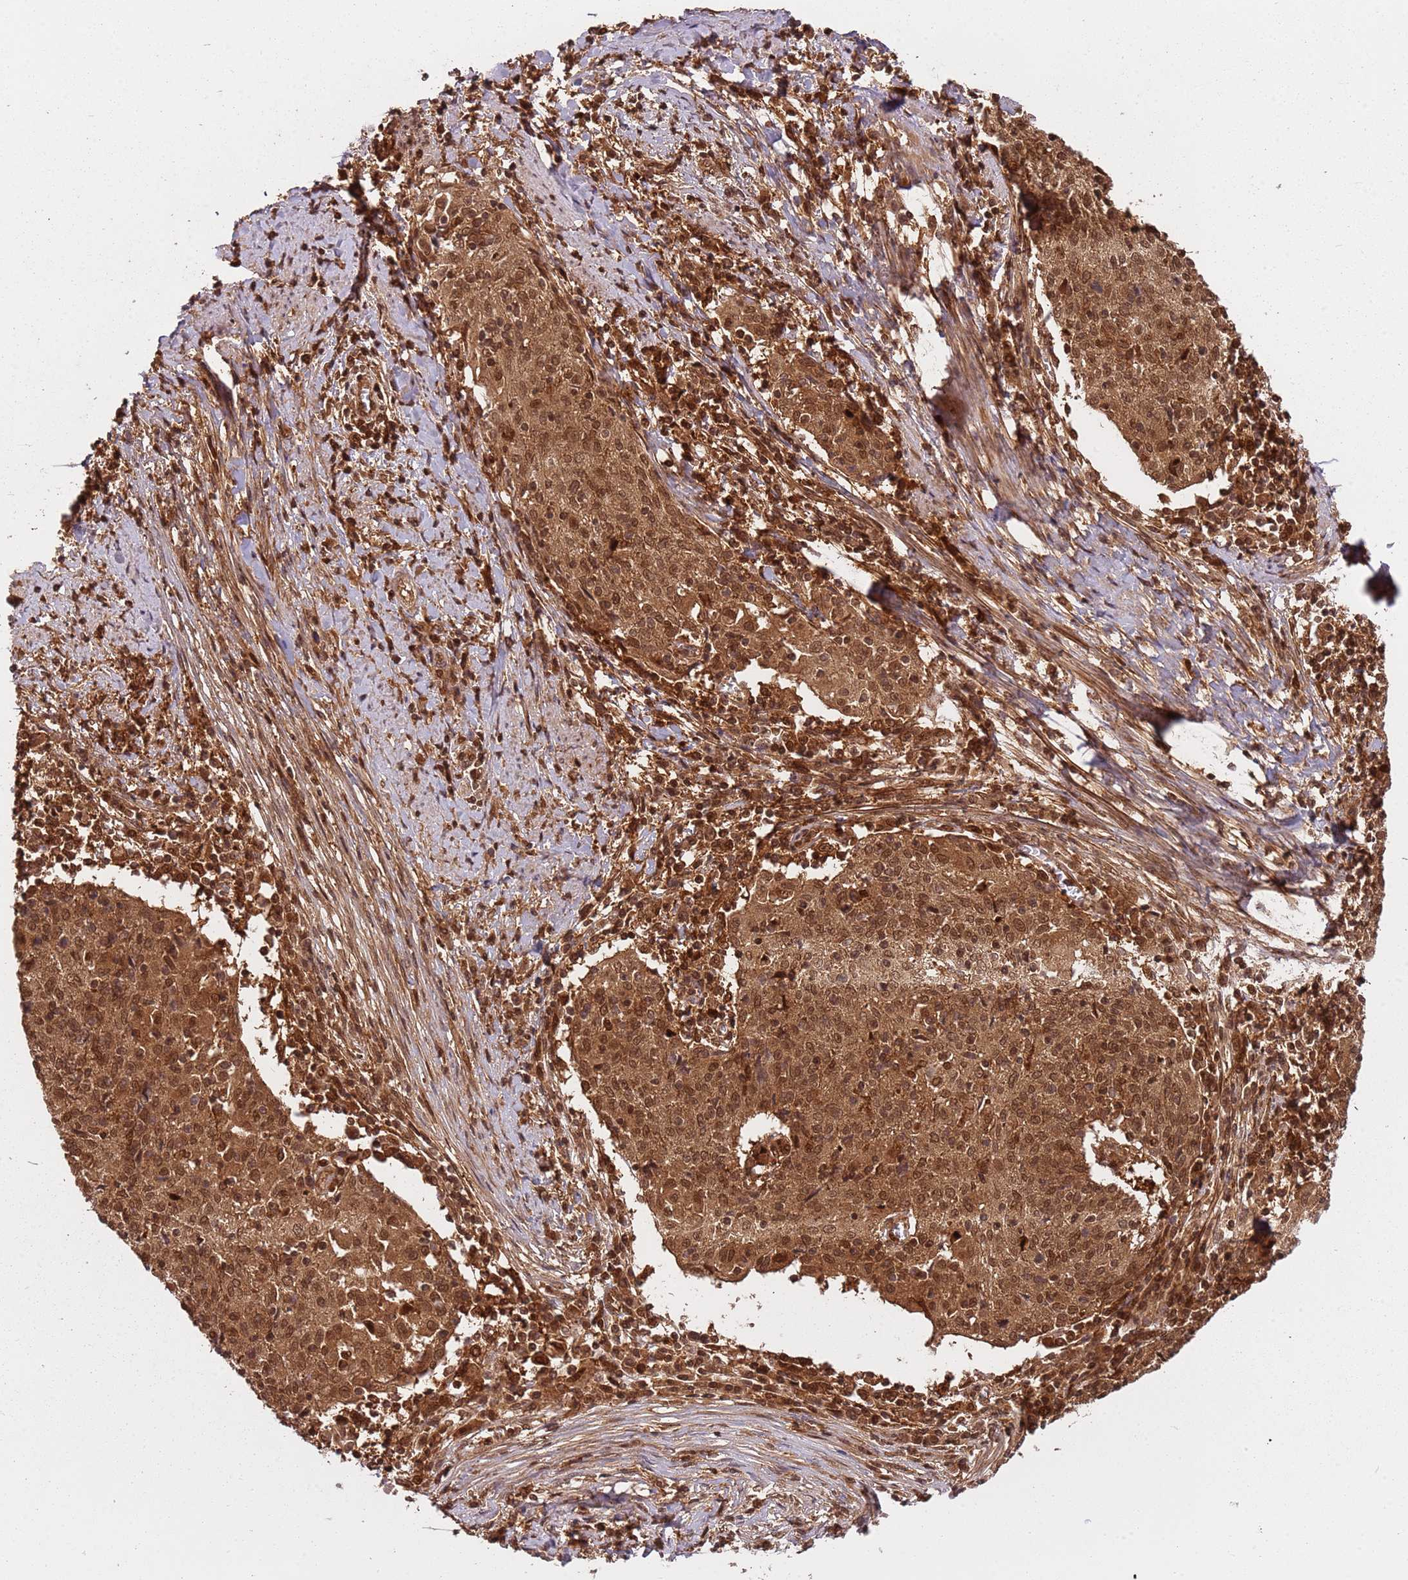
{"staining": {"intensity": "moderate", "quantity": ">75%", "location": "cytoplasmic/membranous,nuclear"}, "tissue": "cervical cancer", "cell_type": "Tumor cells", "image_type": "cancer", "snomed": [{"axis": "morphology", "description": "Squamous cell carcinoma, NOS"}, {"axis": "topography", "description": "Cervix"}], "caption": "A histopathology image showing moderate cytoplasmic/membranous and nuclear staining in about >75% of tumor cells in cervical cancer (squamous cell carcinoma), as visualized by brown immunohistochemical staining.", "gene": "PGLS", "patient": {"sex": "female", "age": 52}}